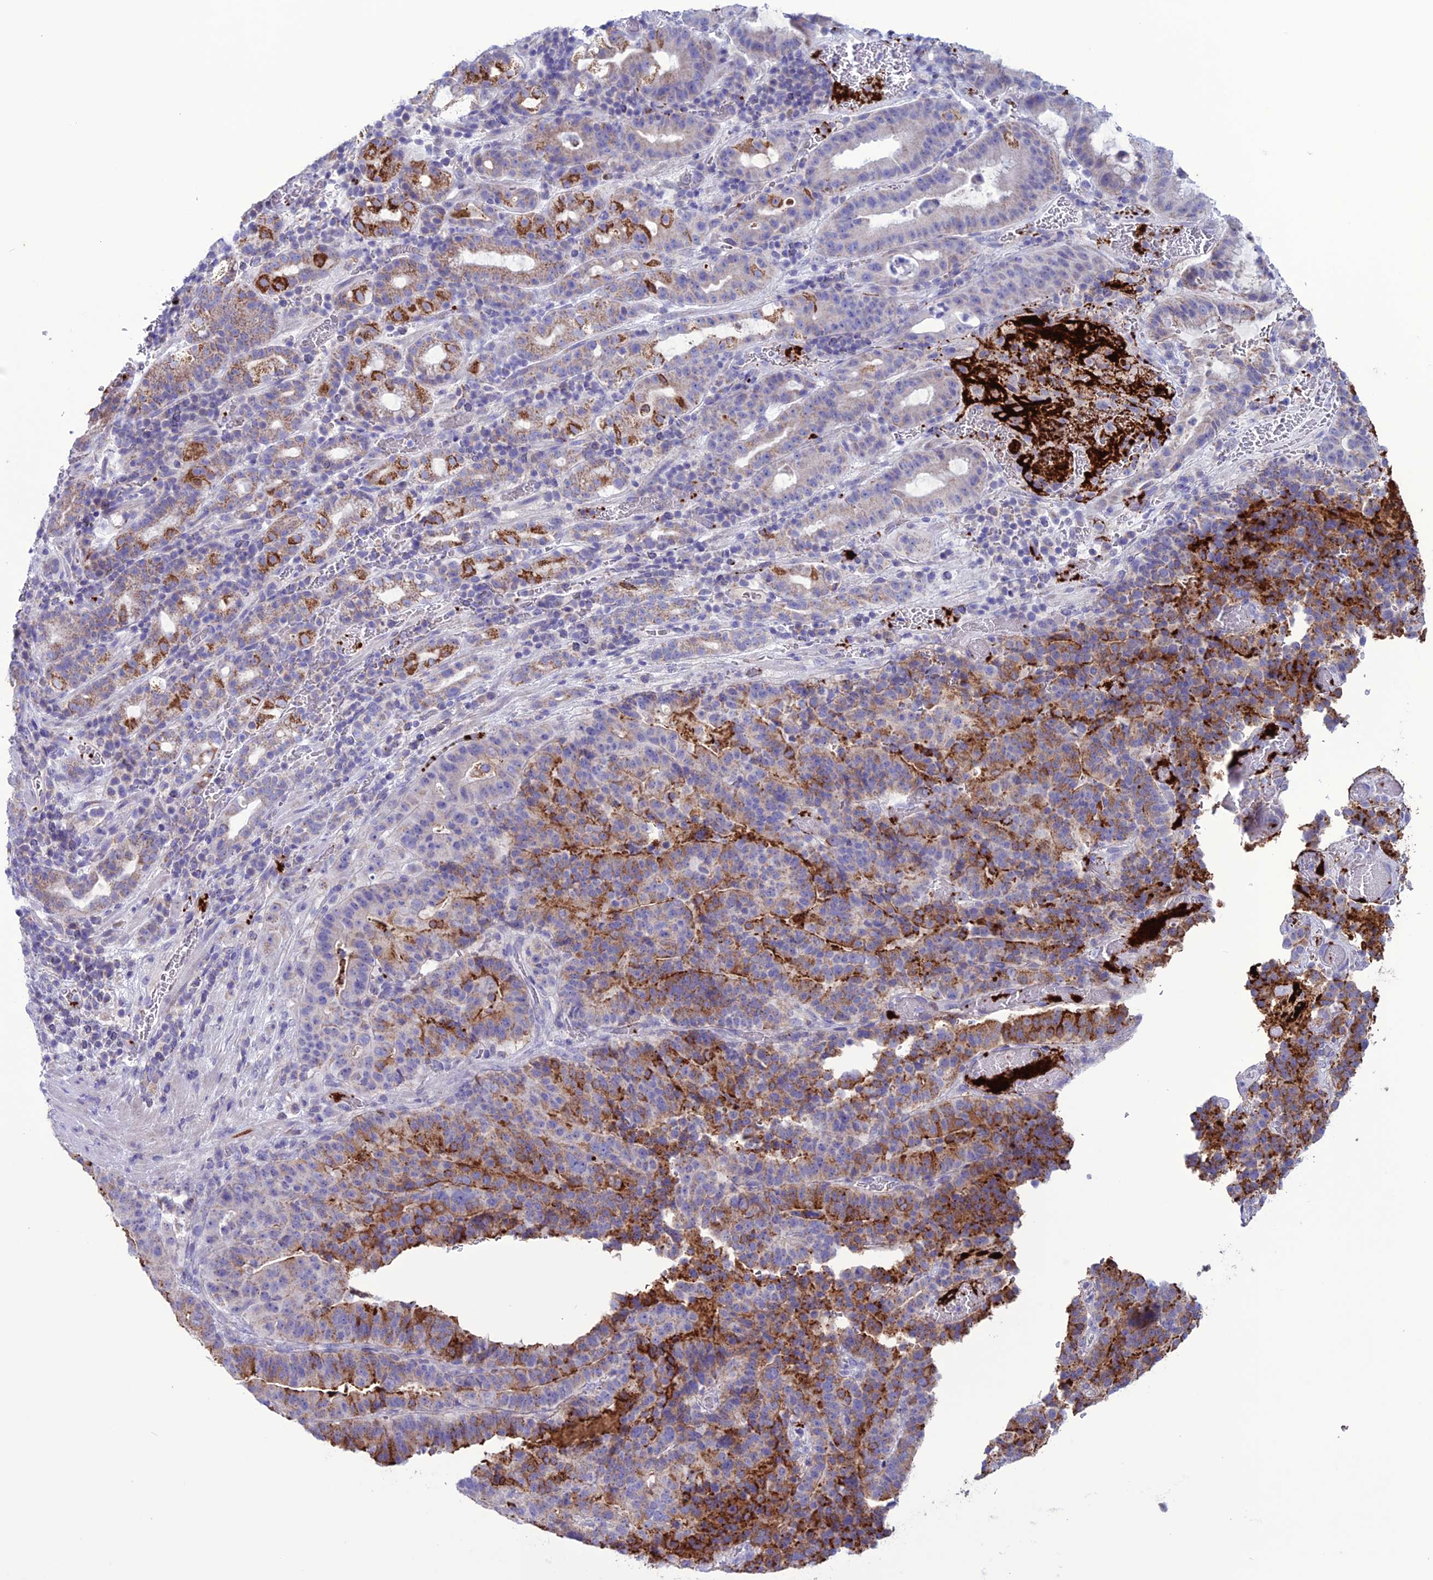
{"staining": {"intensity": "moderate", "quantity": "25%-75%", "location": "cytoplasmic/membranous"}, "tissue": "stomach cancer", "cell_type": "Tumor cells", "image_type": "cancer", "snomed": [{"axis": "morphology", "description": "Adenocarcinoma, NOS"}, {"axis": "topography", "description": "Stomach"}], "caption": "DAB immunohistochemical staining of human stomach cancer shows moderate cytoplasmic/membranous protein staining in about 25%-75% of tumor cells.", "gene": "C21orf140", "patient": {"sex": "male", "age": 48}}